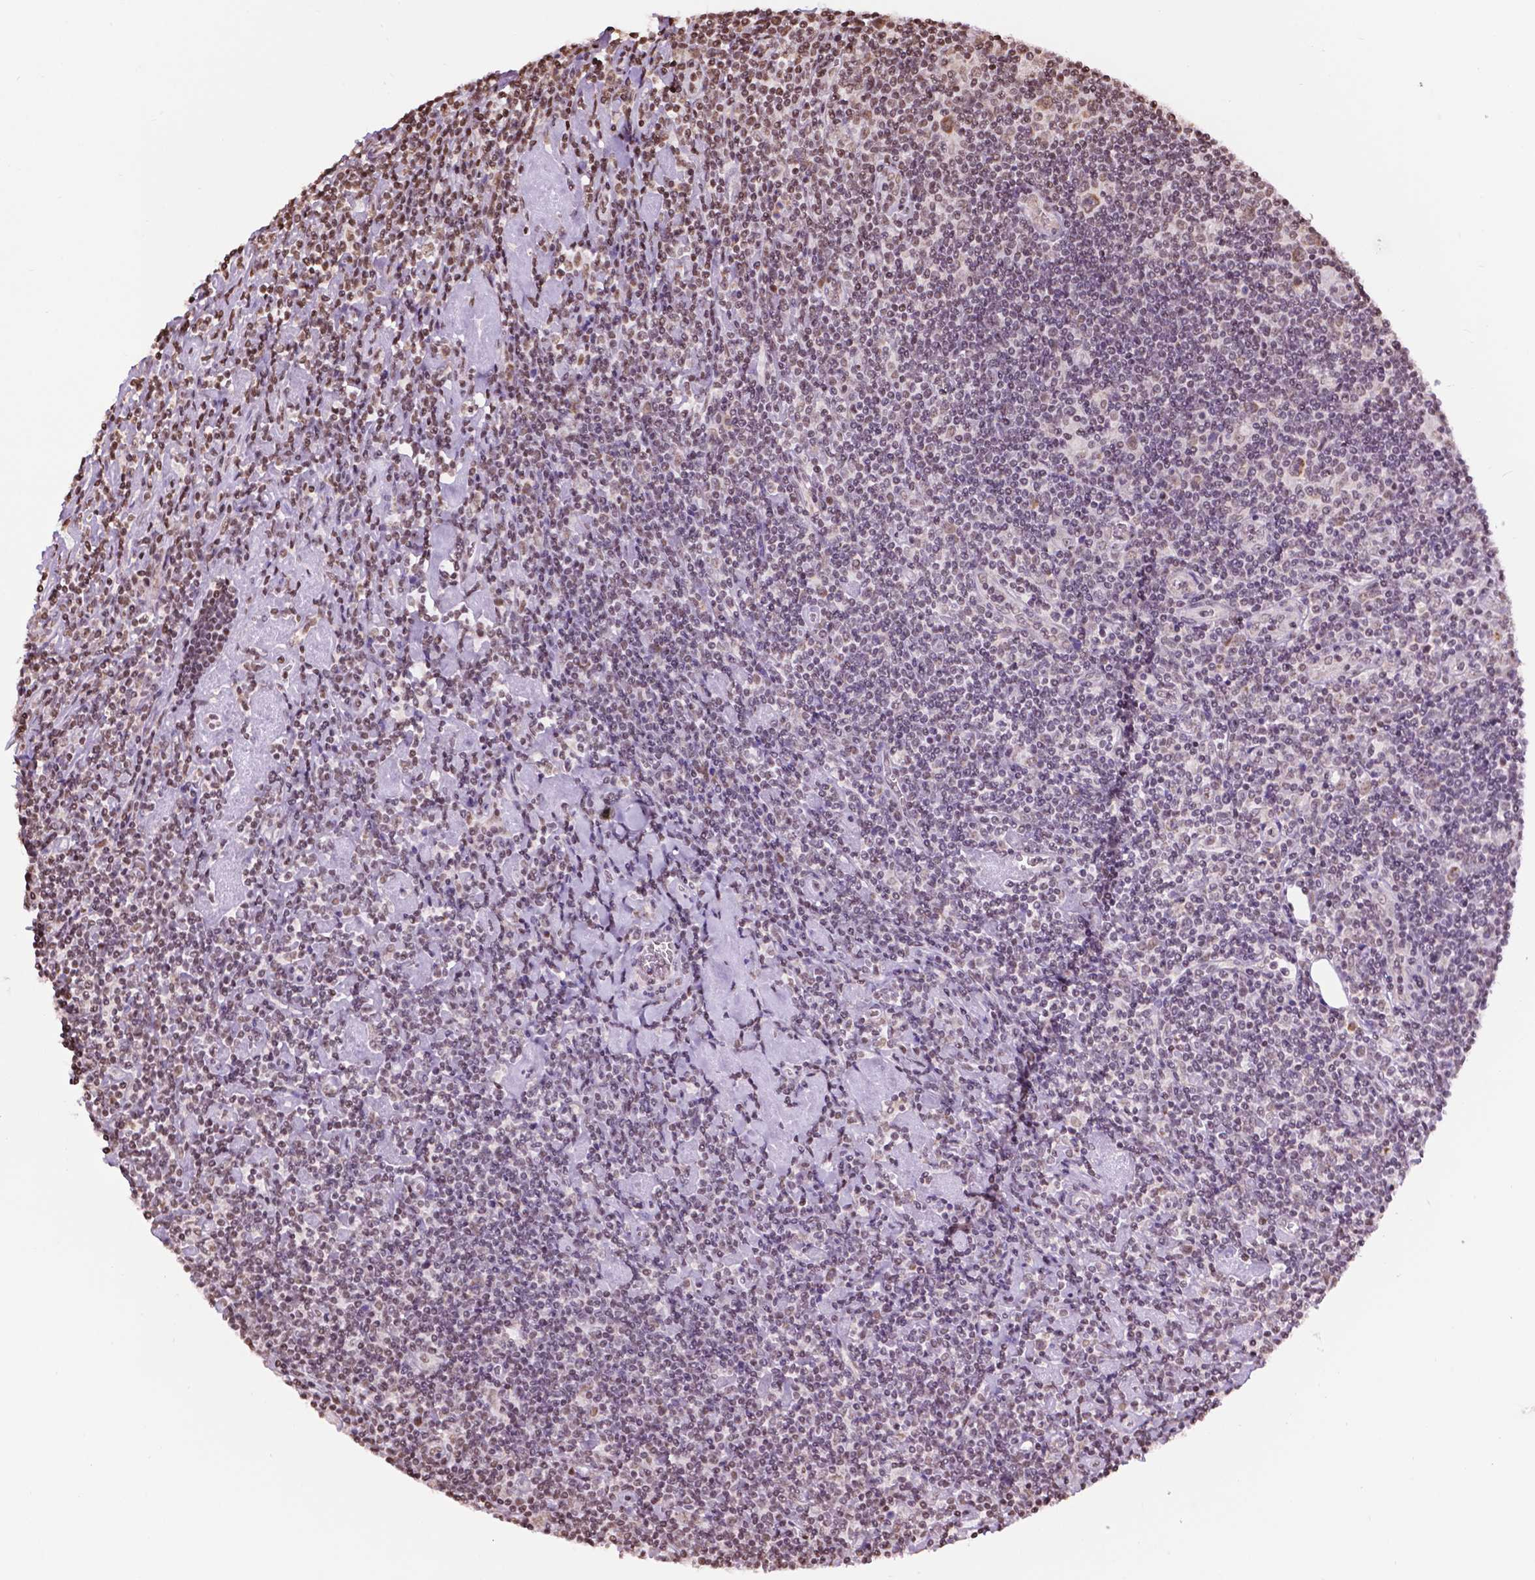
{"staining": {"intensity": "weak", "quantity": ">75%", "location": "nuclear"}, "tissue": "lymphoma", "cell_type": "Tumor cells", "image_type": "cancer", "snomed": [{"axis": "morphology", "description": "Hodgkin's disease, NOS"}, {"axis": "topography", "description": "Lymph node"}], "caption": "Weak nuclear protein staining is identified in about >75% of tumor cells in Hodgkin's disease.", "gene": "COL23A1", "patient": {"sex": "male", "age": 40}}